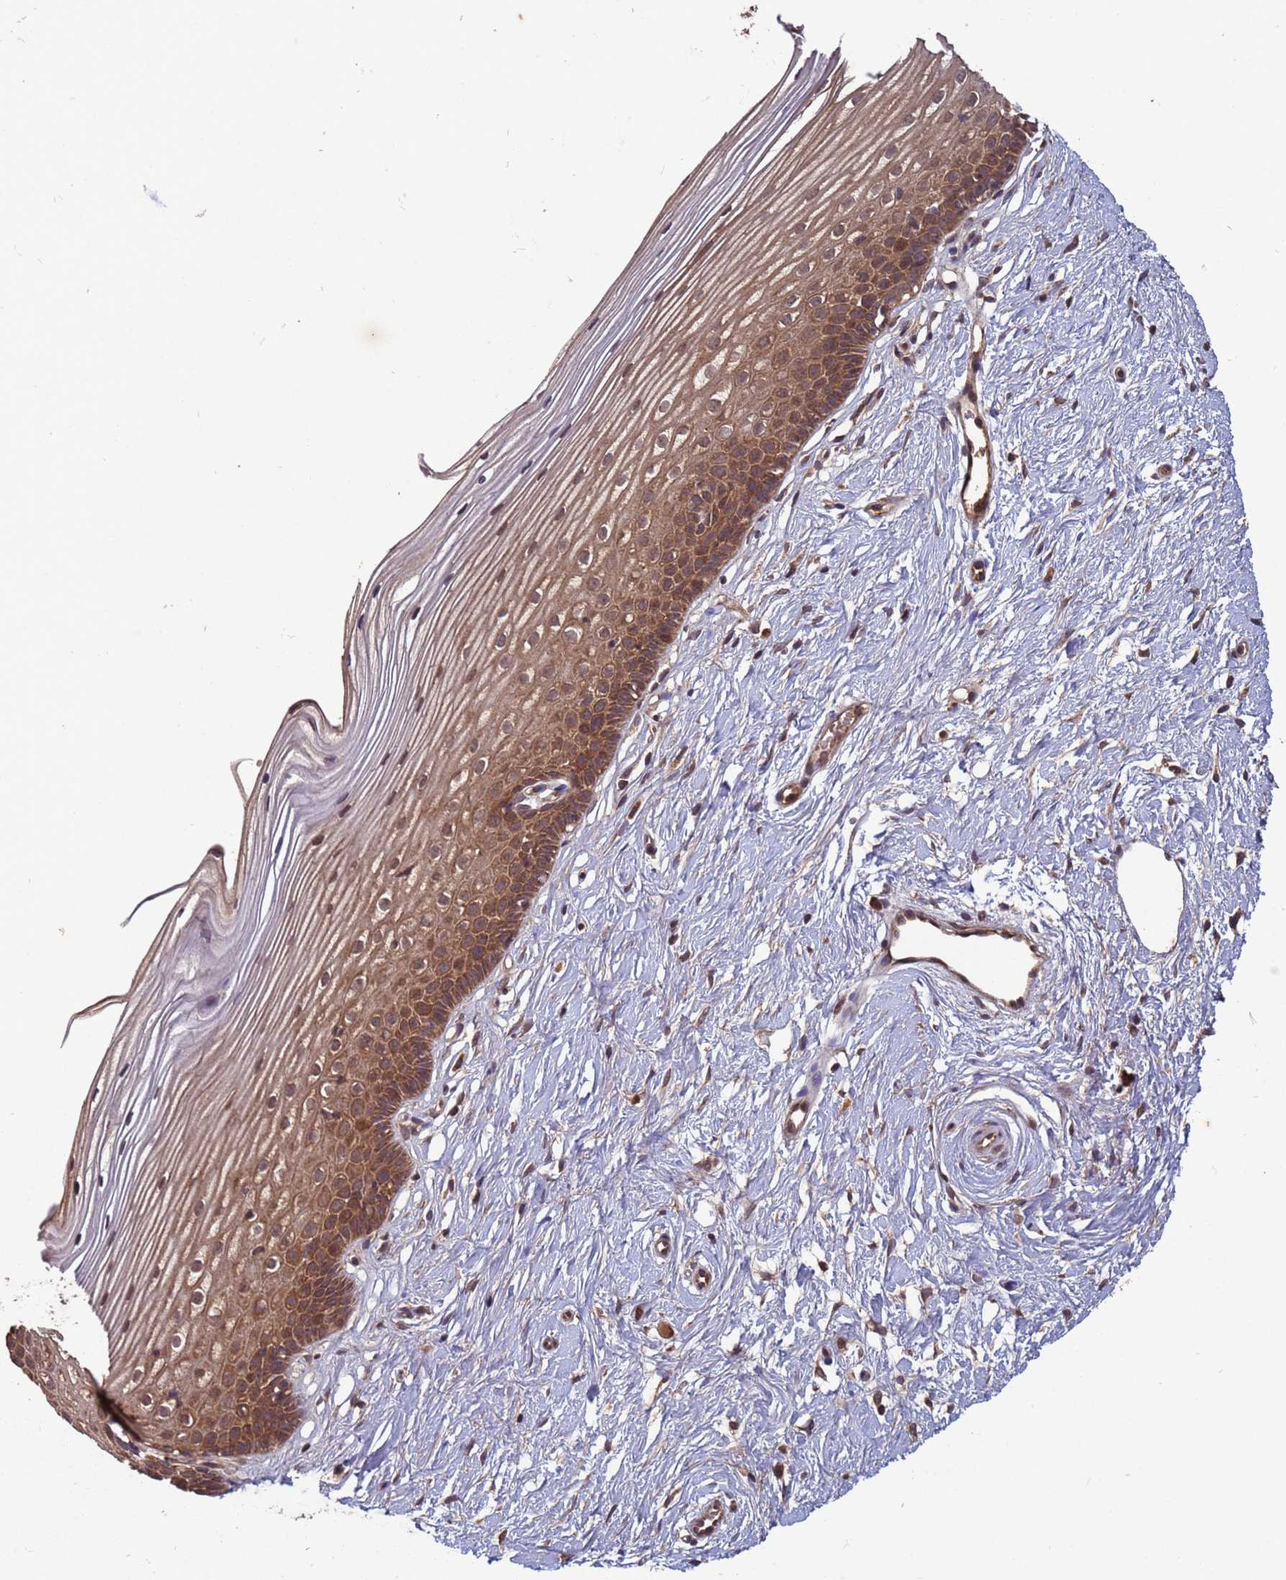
{"staining": {"intensity": "moderate", "quantity": ">75%", "location": "cytoplasmic/membranous,nuclear"}, "tissue": "cervix", "cell_type": "Glandular cells", "image_type": "normal", "snomed": [{"axis": "morphology", "description": "Normal tissue, NOS"}, {"axis": "topography", "description": "Cervix"}], "caption": "IHC image of benign cervix: cervix stained using immunohistochemistry (IHC) reveals medium levels of moderate protein expression localized specifically in the cytoplasmic/membranous,nuclear of glandular cells, appearing as a cytoplasmic/membranous,nuclear brown color.", "gene": "ERI1", "patient": {"sex": "female", "age": 40}}